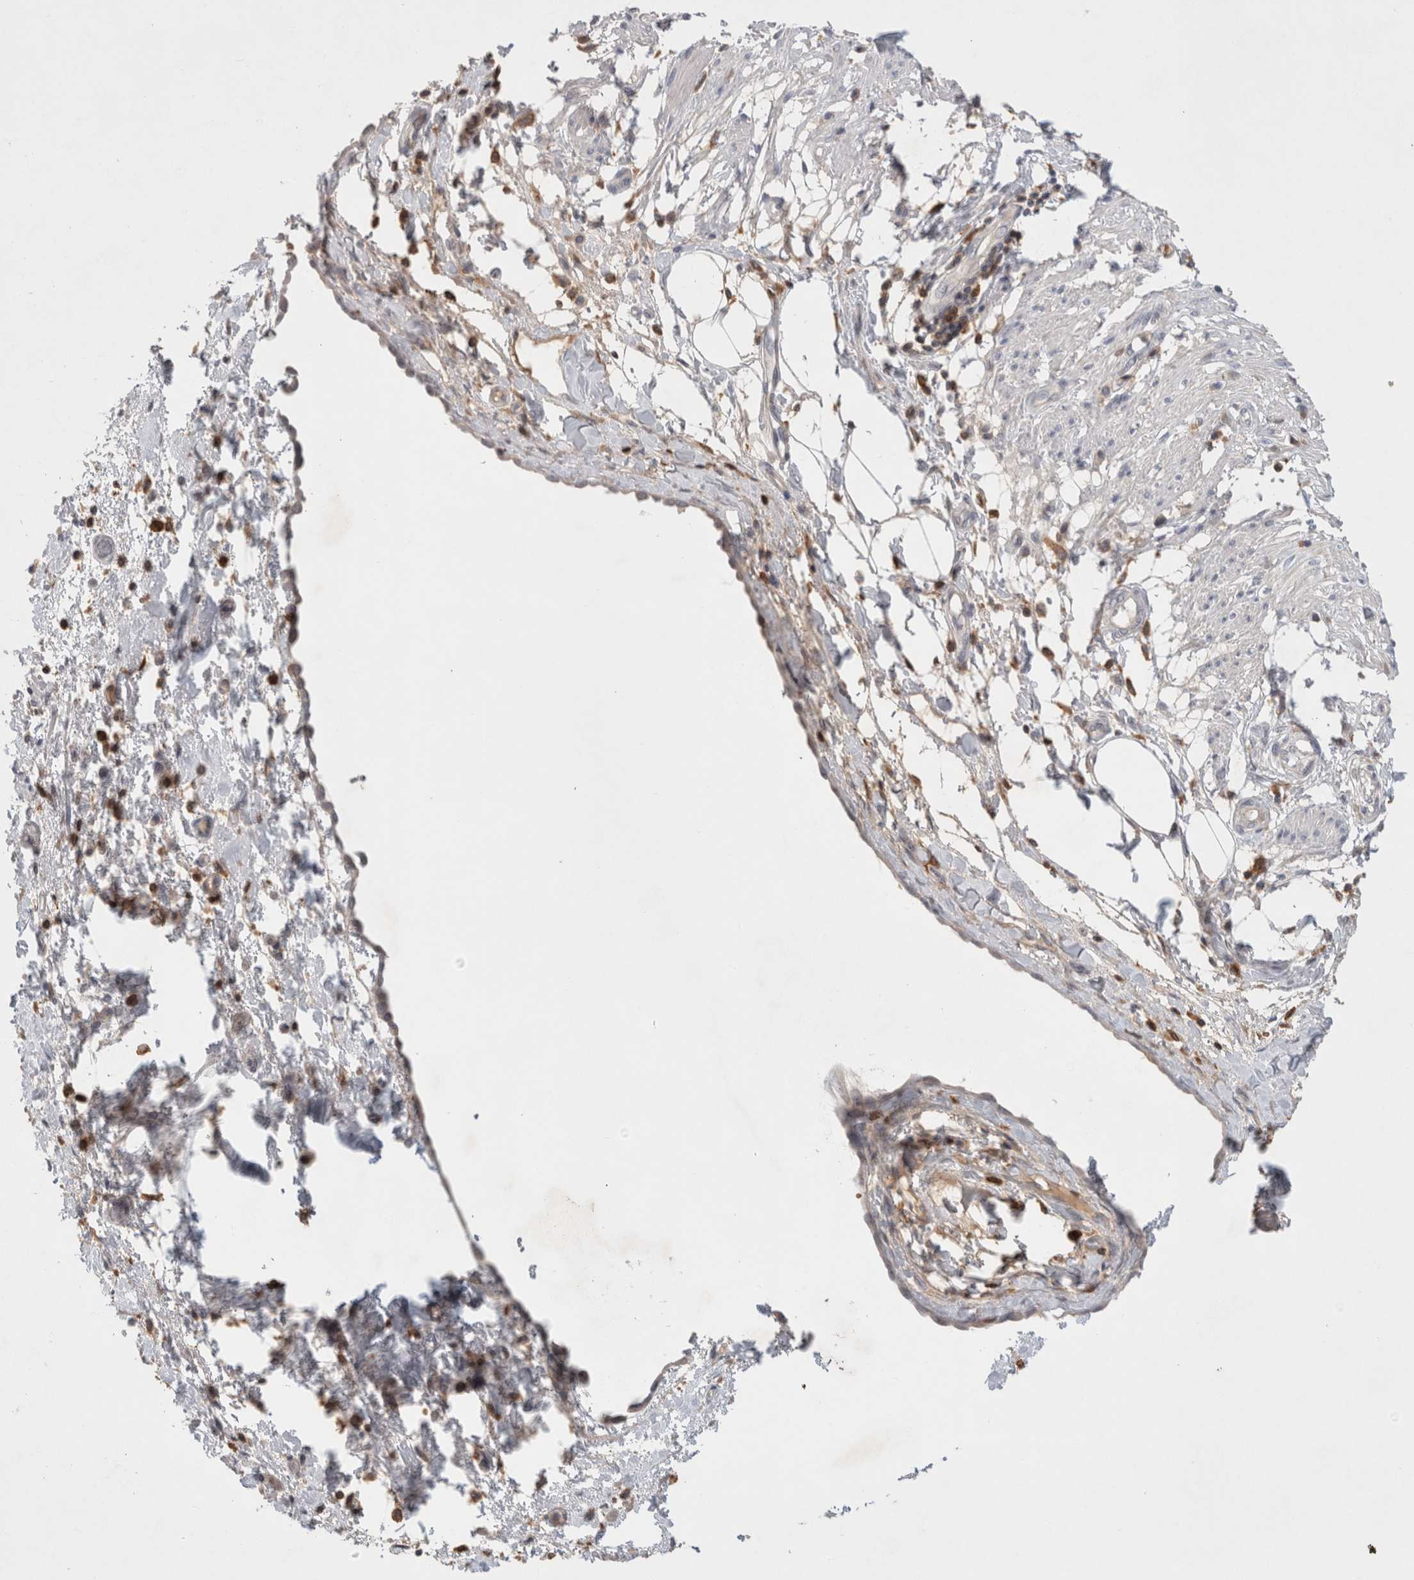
{"staining": {"intensity": "negative", "quantity": "none", "location": "none"}, "tissue": "smooth muscle", "cell_type": "Smooth muscle cells", "image_type": "normal", "snomed": [{"axis": "morphology", "description": "Normal tissue, NOS"}, {"axis": "morphology", "description": "Adenocarcinoma, NOS"}, {"axis": "topography", "description": "Smooth muscle"}, {"axis": "topography", "description": "Colon"}], "caption": "High power microscopy photomicrograph of an immunohistochemistry (IHC) histopathology image of normal smooth muscle, revealing no significant staining in smooth muscle cells.", "gene": "GFRA2", "patient": {"sex": "male", "age": 14}}